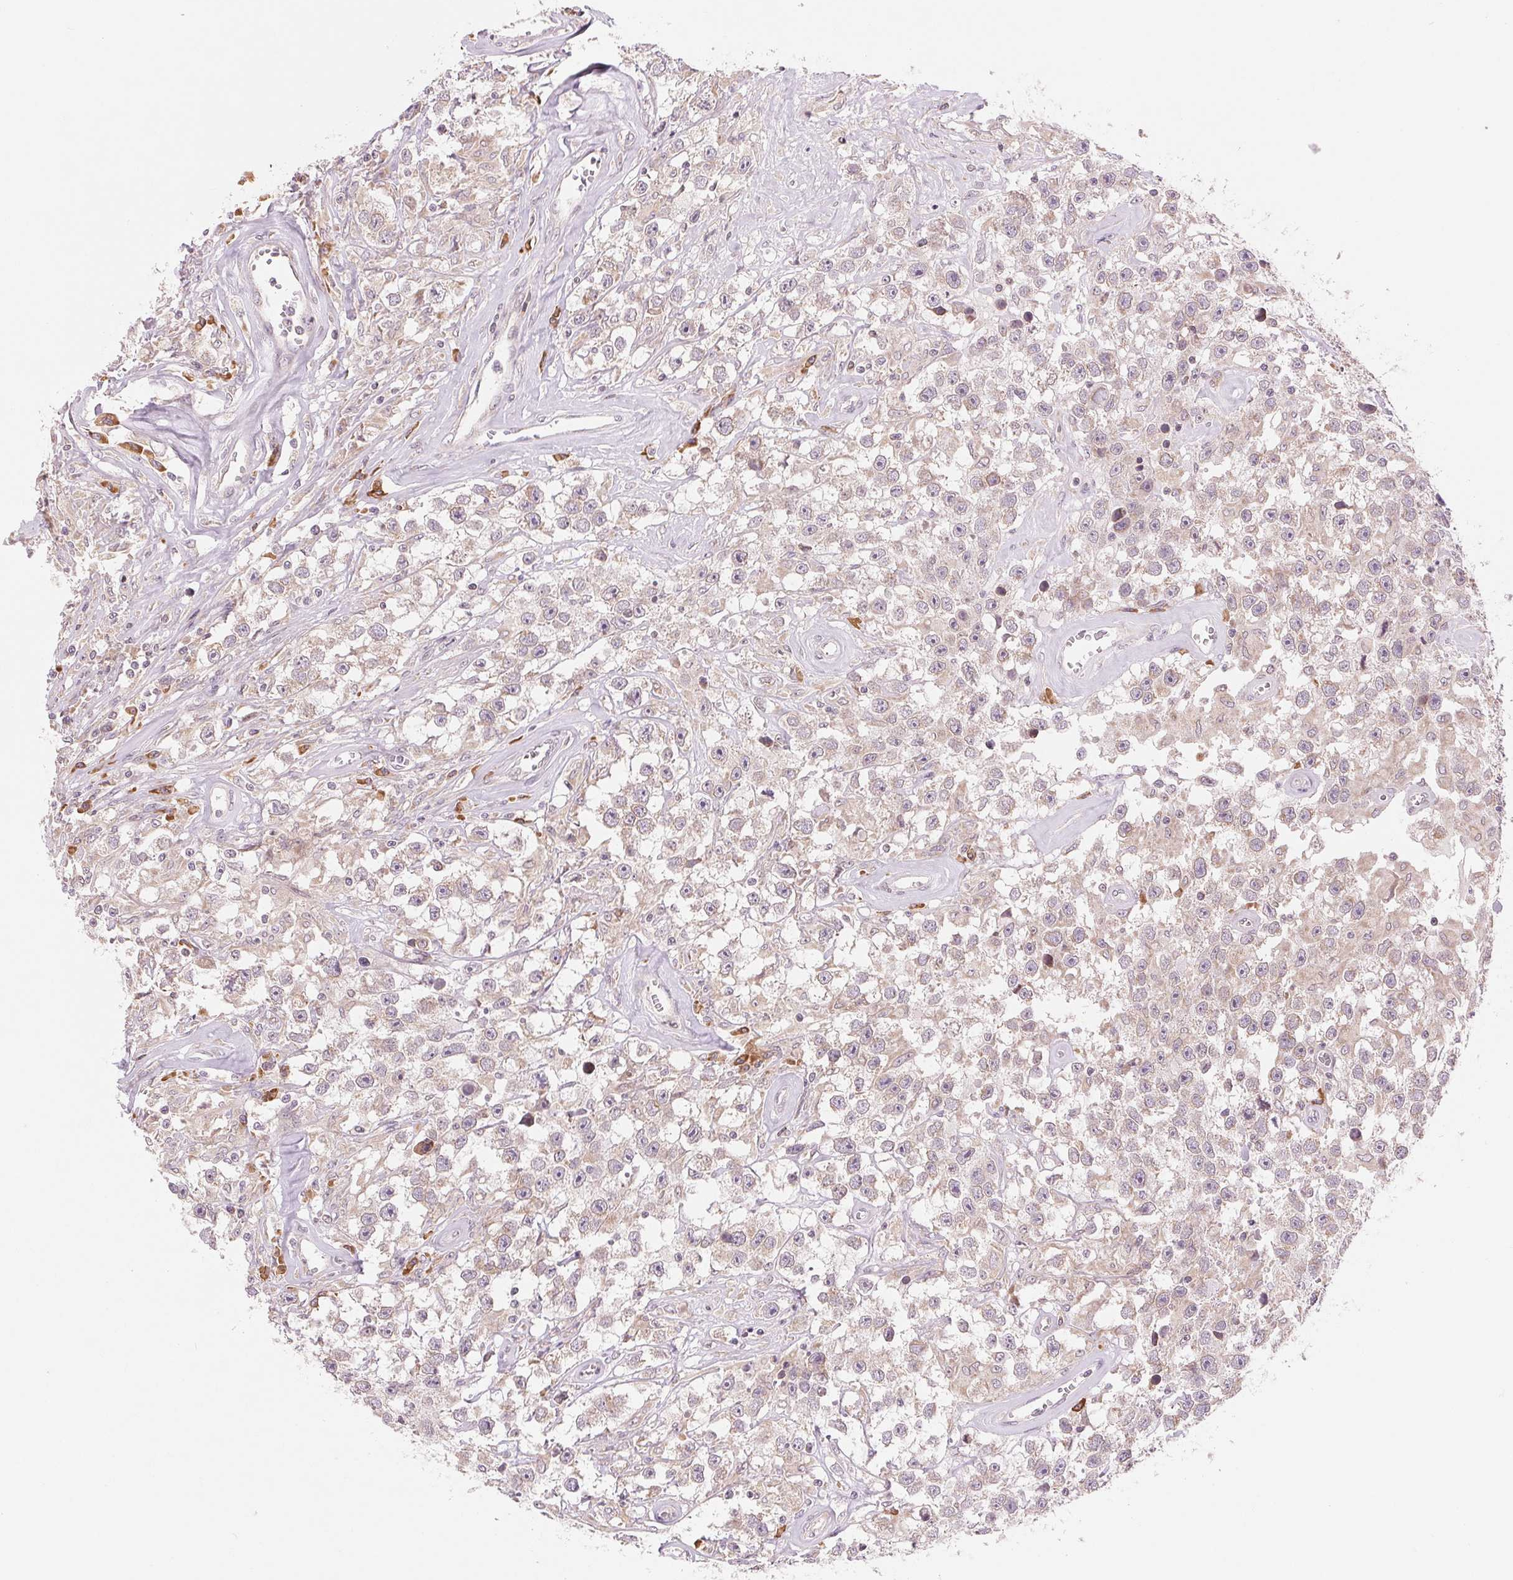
{"staining": {"intensity": "weak", "quantity": ">75%", "location": "cytoplasmic/membranous"}, "tissue": "testis cancer", "cell_type": "Tumor cells", "image_type": "cancer", "snomed": [{"axis": "morphology", "description": "Seminoma, NOS"}, {"axis": "topography", "description": "Testis"}], "caption": "High-magnification brightfield microscopy of seminoma (testis) stained with DAB (brown) and counterstained with hematoxylin (blue). tumor cells exhibit weak cytoplasmic/membranous expression is present in approximately>75% of cells. (IHC, brightfield microscopy, high magnification).", "gene": "TECR", "patient": {"sex": "male", "age": 43}}